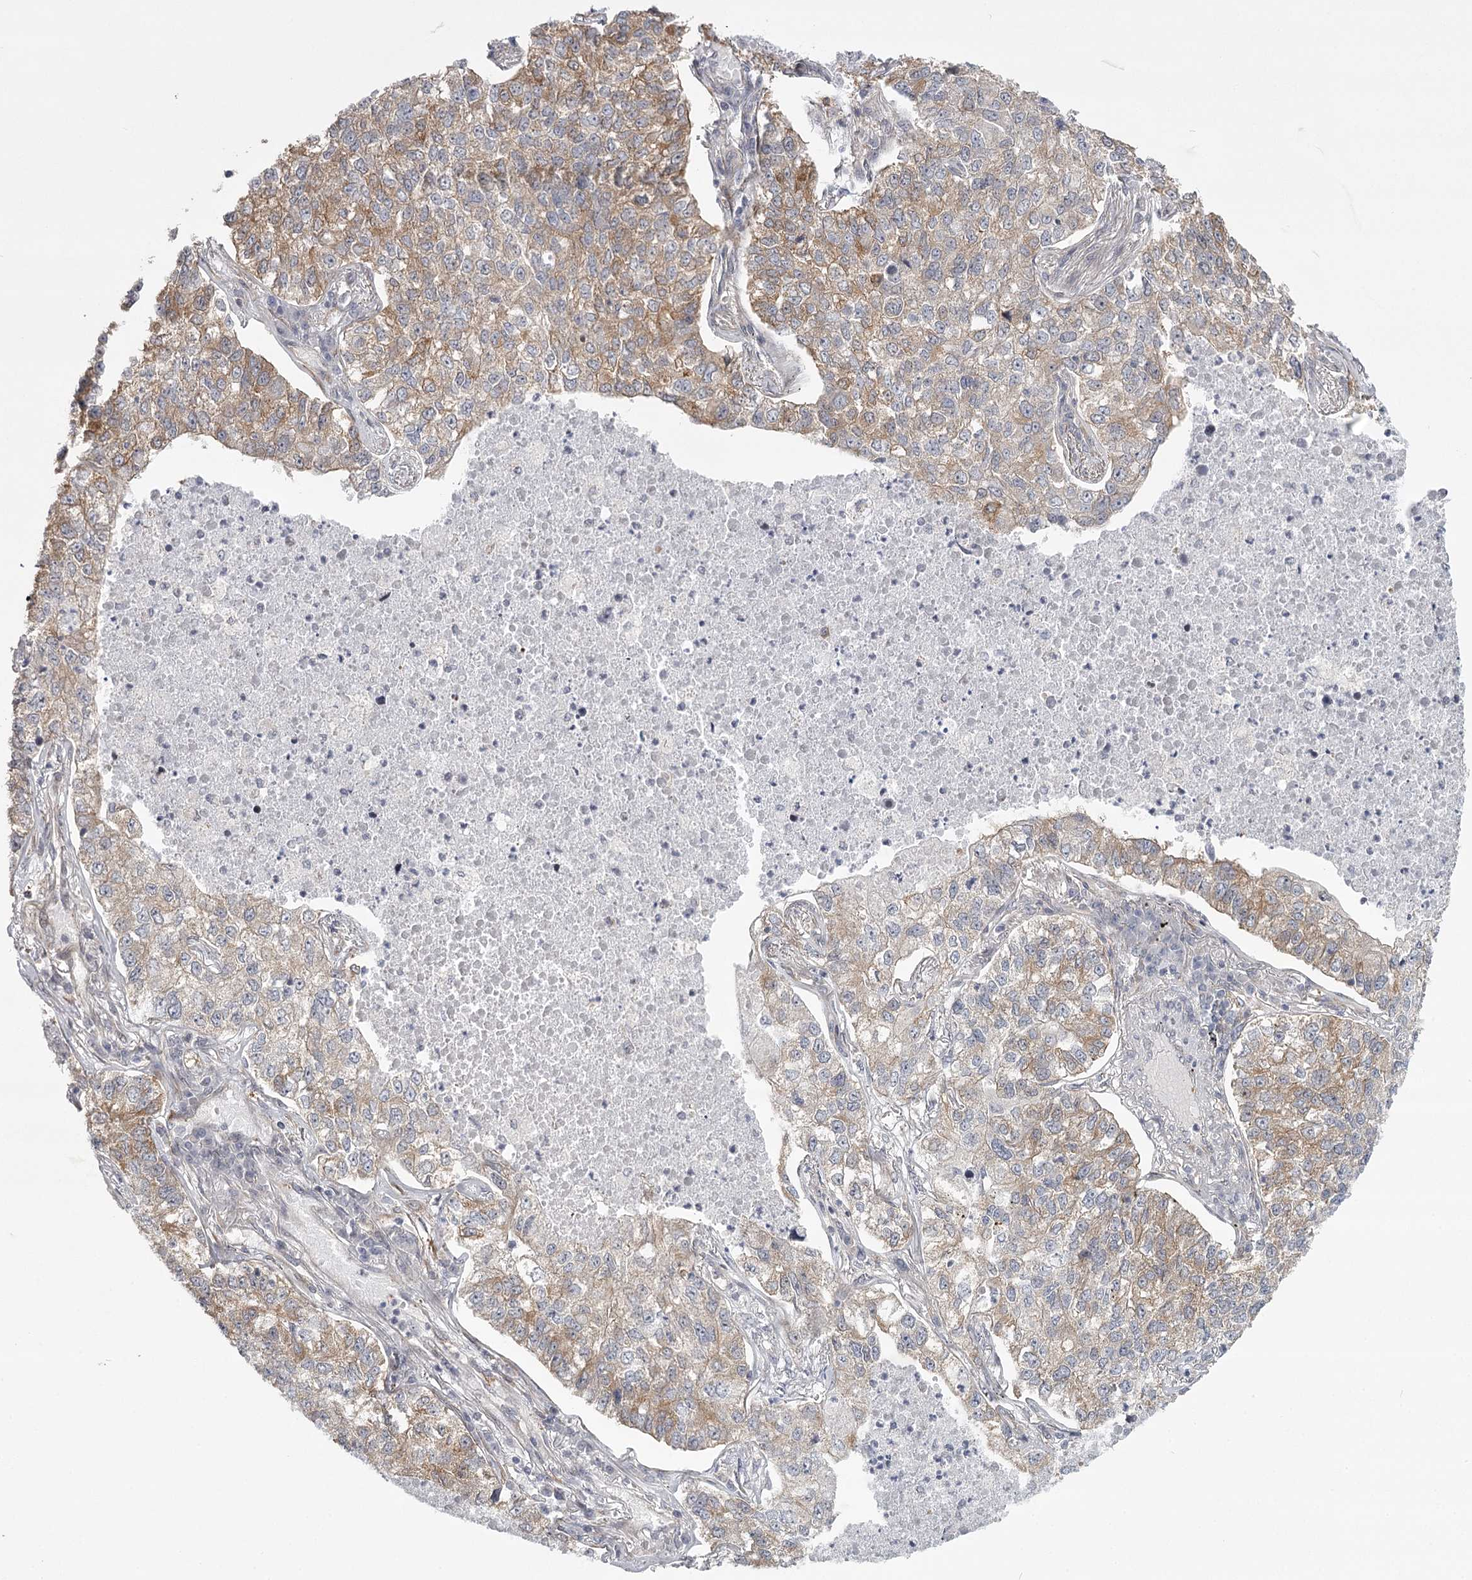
{"staining": {"intensity": "moderate", "quantity": "25%-75%", "location": "cytoplasmic/membranous"}, "tissue": "lung cancer", "cell_type": "Tumor cells", "image_type": "cancer", "snomed": [{"axis": "morphology", "description": "Adenocarcinoma, NOS"}, {"axis": "topography", "description": "Lung"}], "caption": "Immunohistochemistry (IHC) image of human lung cancer stained for a protein (brown), which displays medium levels of moderate cytoplasmic/membranous expression in about 25%-75% of tumor cells.", "gene": "CCNG2", "patient": {"sex": "male", "age": 49}}